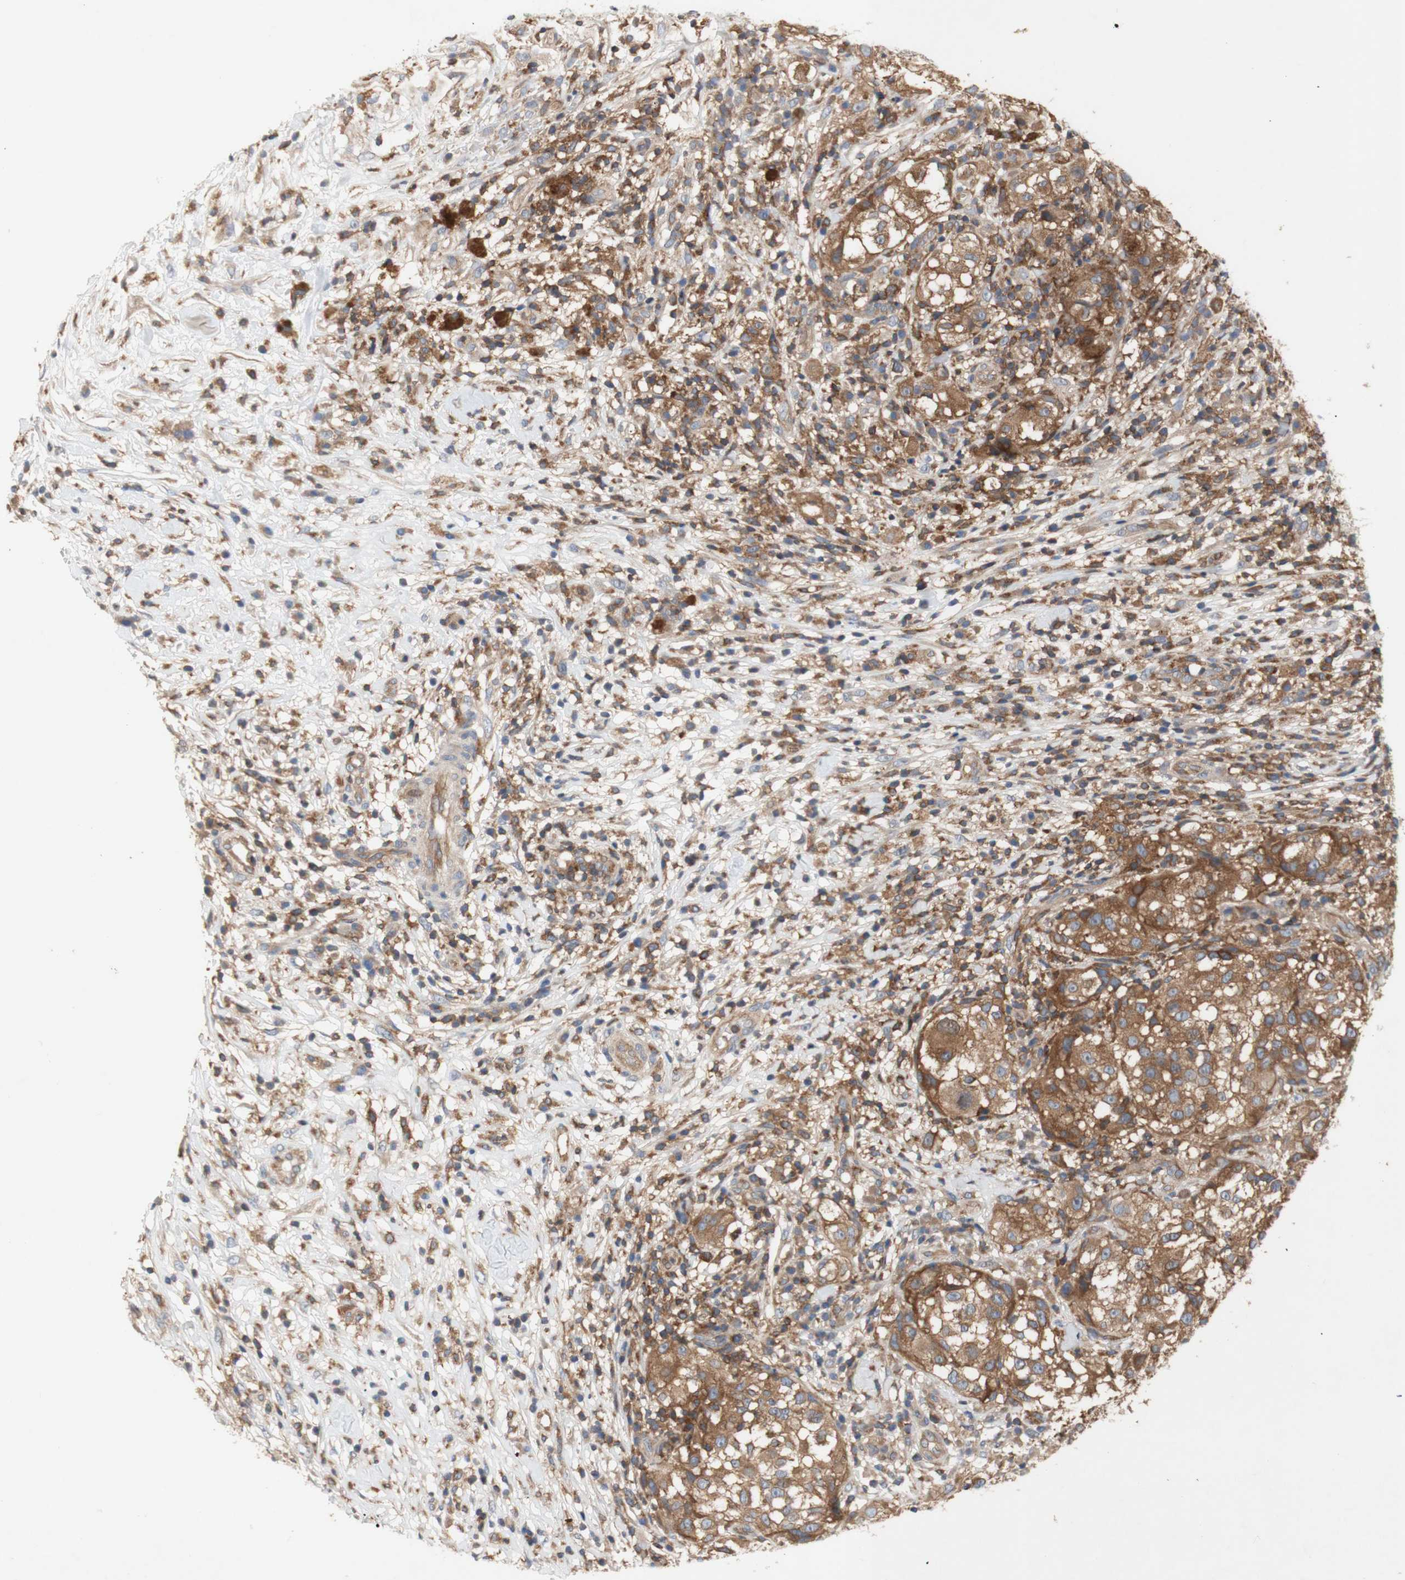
{"staining": {"intensity": "moderate", "quantity": ">75%", "location": "cytoplasmic/membranous"}, "tissue": "melanoma", "cell_type": "Tumor cells", "image_type": "cancer", "snomed": [{"axis": "morphology", "description": "Necrosis, NOS"}, {"axis": "morphology", "description": "Malignant melanoma, NOS"}, {"axis": "topography", "description": "Skin"}], "caption": "Immunohistochemical staining of human malignant melanoma shows medium levels of moderate cytoplasmic/membranous protein staining in about >75% of tumor cells.", "gene": "IKBKG", "patient": {"sex": "female", "age": 87}}